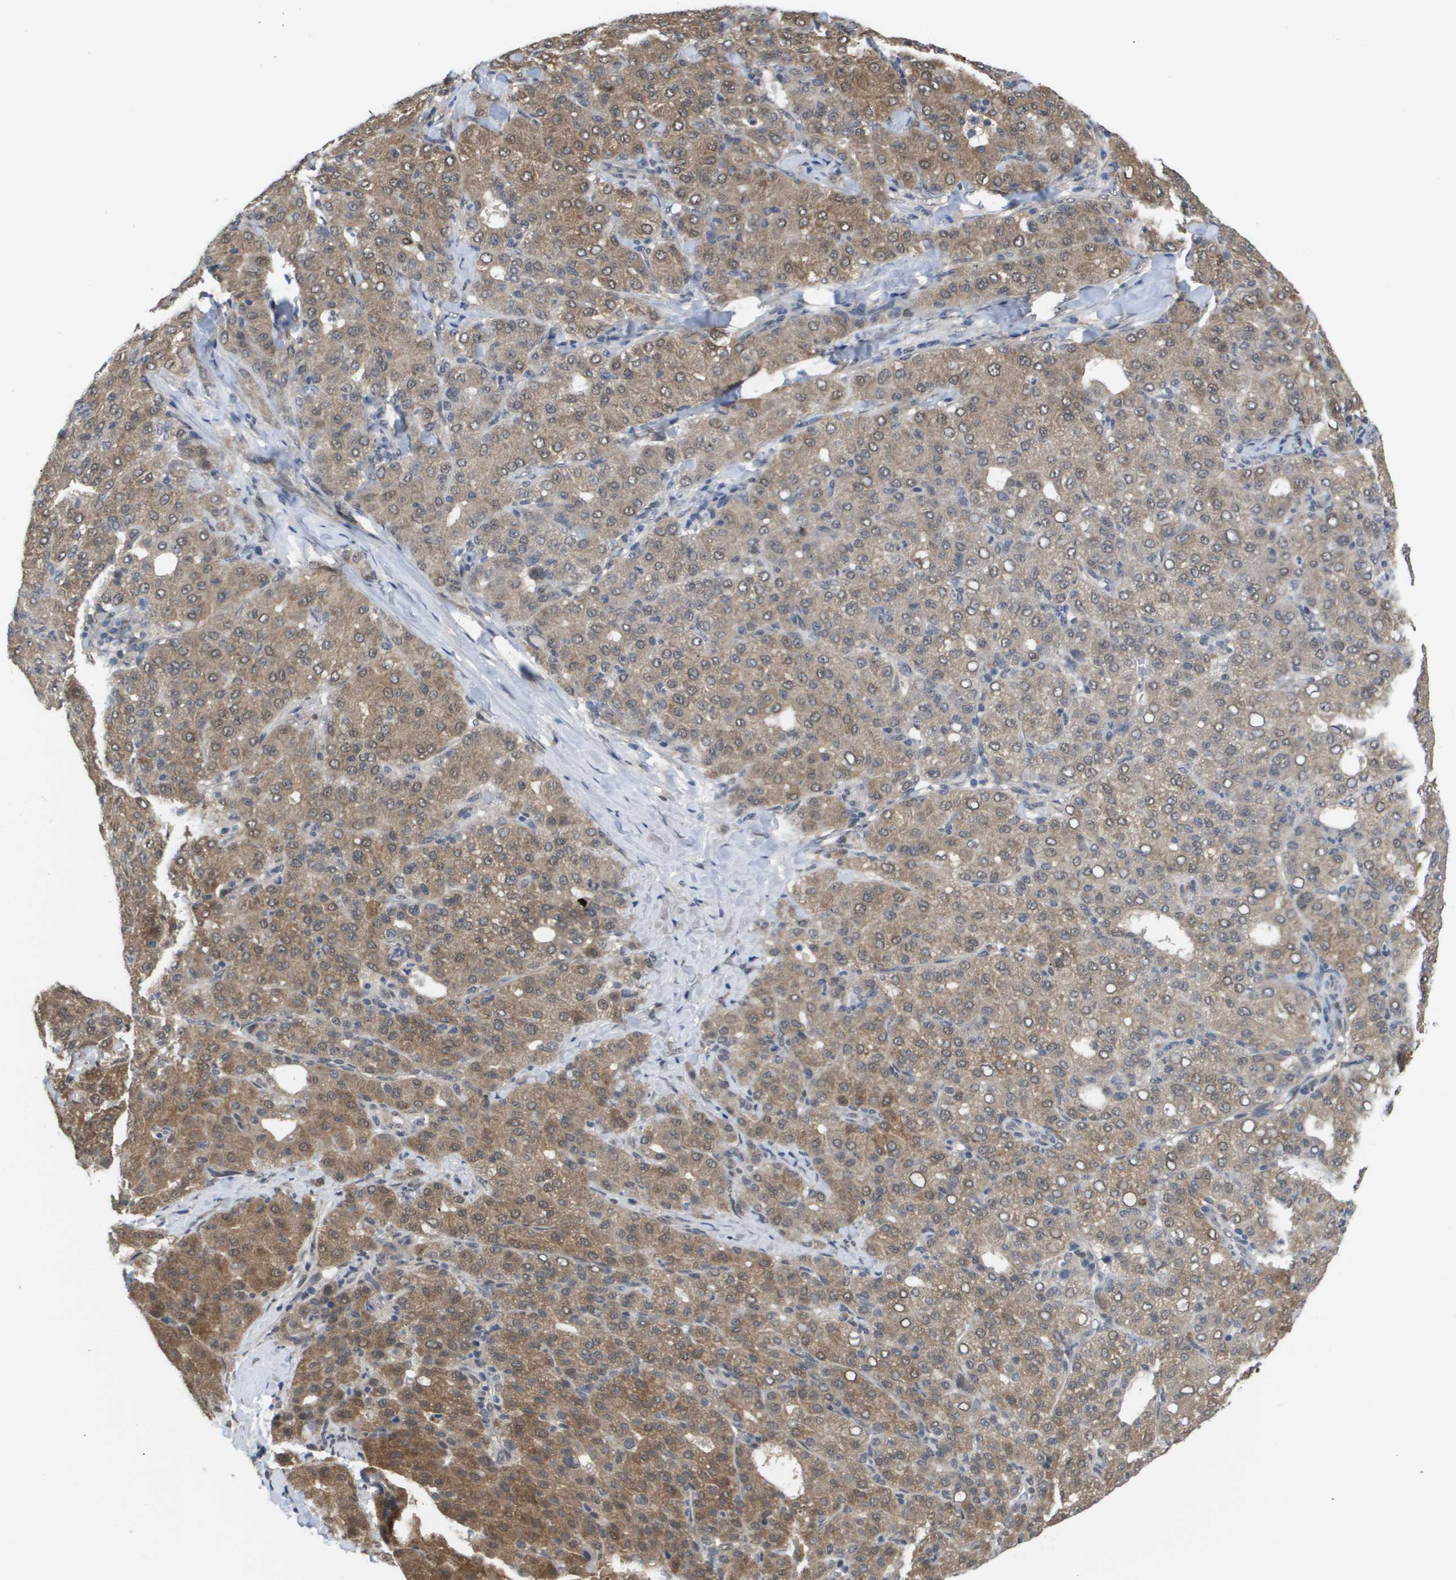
{"staining": {"intensity": "moderate", "quantity": ">75%", "location": "cytoplasmic/membranous,nuclear"}, "tissue": "liver cancer", "cell_type": "Tumor cells", "image_type": "cancer", "snomed": [{"axis": "morphology", "description": "Carcinoma, Hepatocellular, NOS"}, {"axis": "topography", "description": "Liver"}], "caption": "An image of liver cancer stained for a protein demonstrates moderate cytoplasmic/membranous and nuclear brown staining in tumor cells.", "gene": "AMBRA1", "patient": {"sex": "male", "age": 65}}